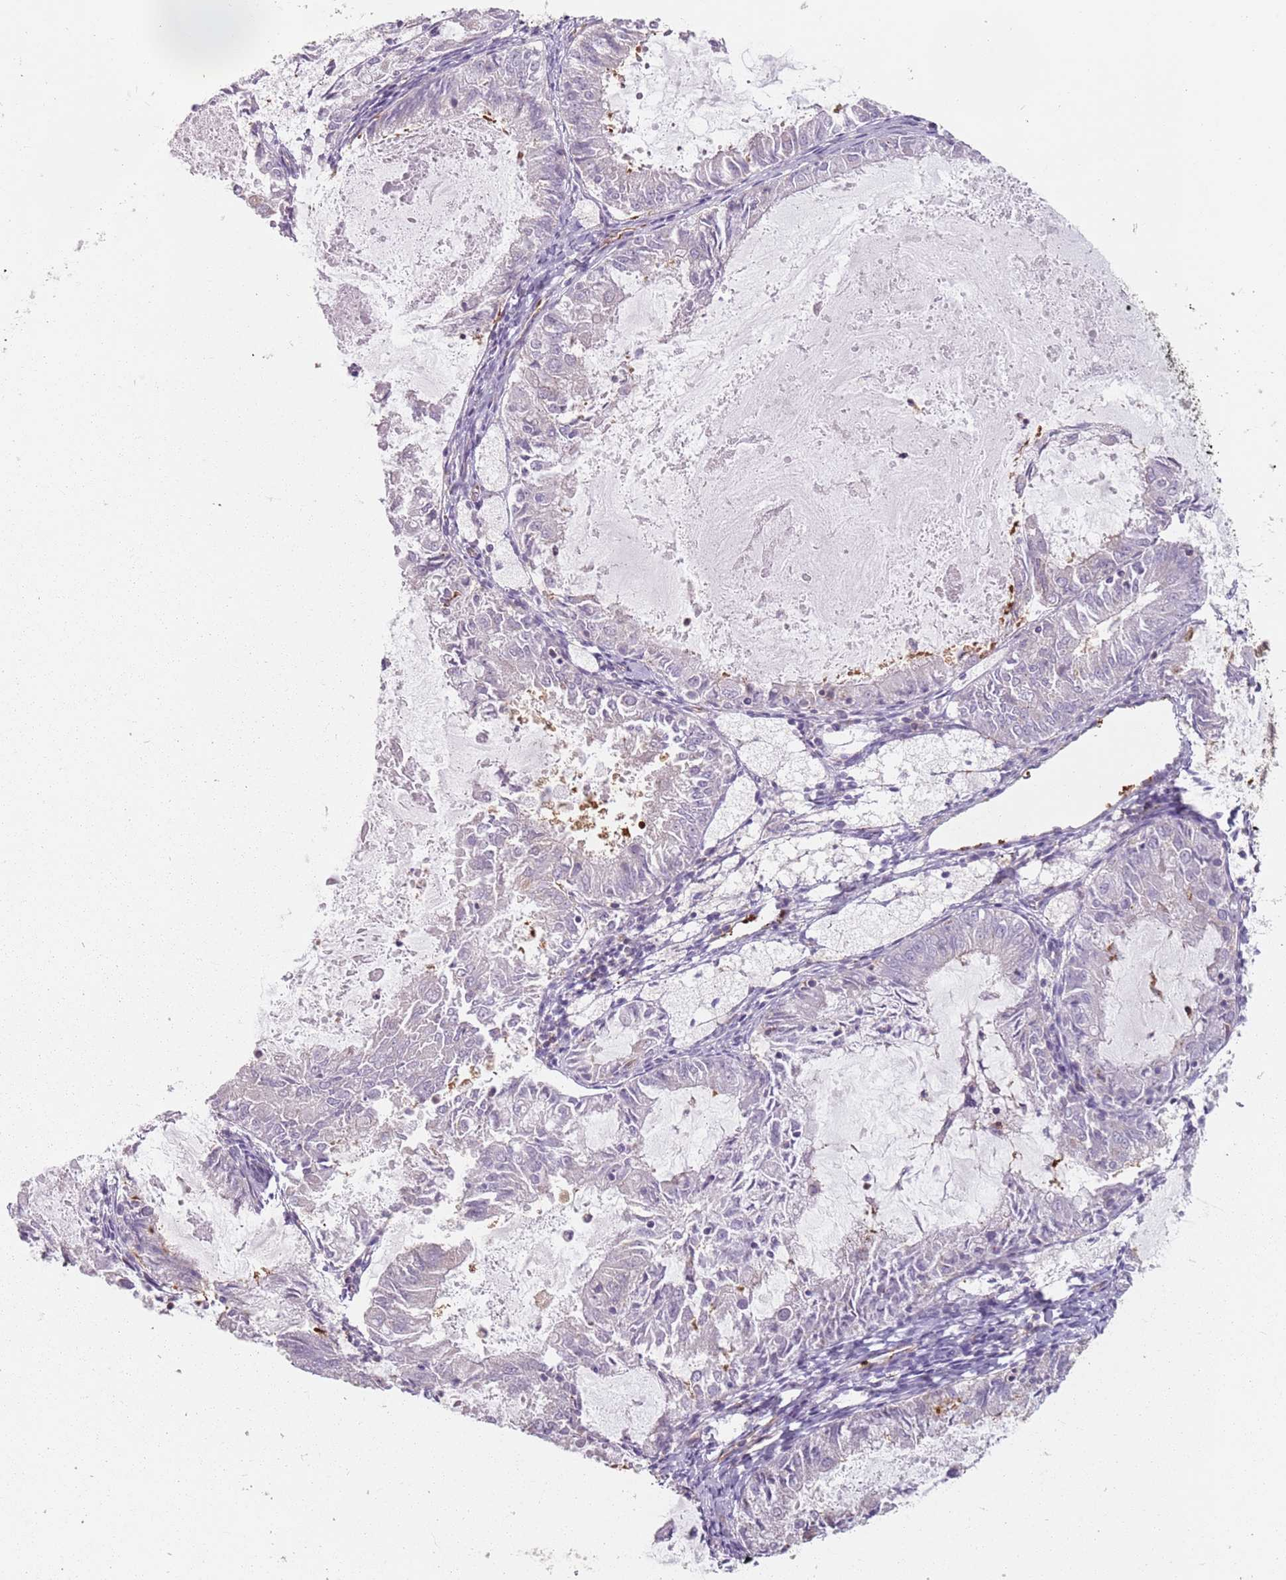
{"staining": {"intensity": "moderate", "quantity": "25%-75%", "location": "cytoplasmic/membranous"}, "tissue": "endometrial cancer", "cell_type": "Tumor cells", "image_type": "cancer", "snomed": [{"axis": "morphology", "description": "Adenocarcinoma, NOS"}, {"axis": "topography", "description": "Endometrium"}], "caption": "This photomicrograph shows immunohistochemistry staining of human endometrial cancer (adenocarcinoma), with medium moderate cytoplasmic/membranous staining in approximately 25%-75% of tumor cells.", "gene": "TPD52L2", "patient": {"sex": "female", "age": 57}}